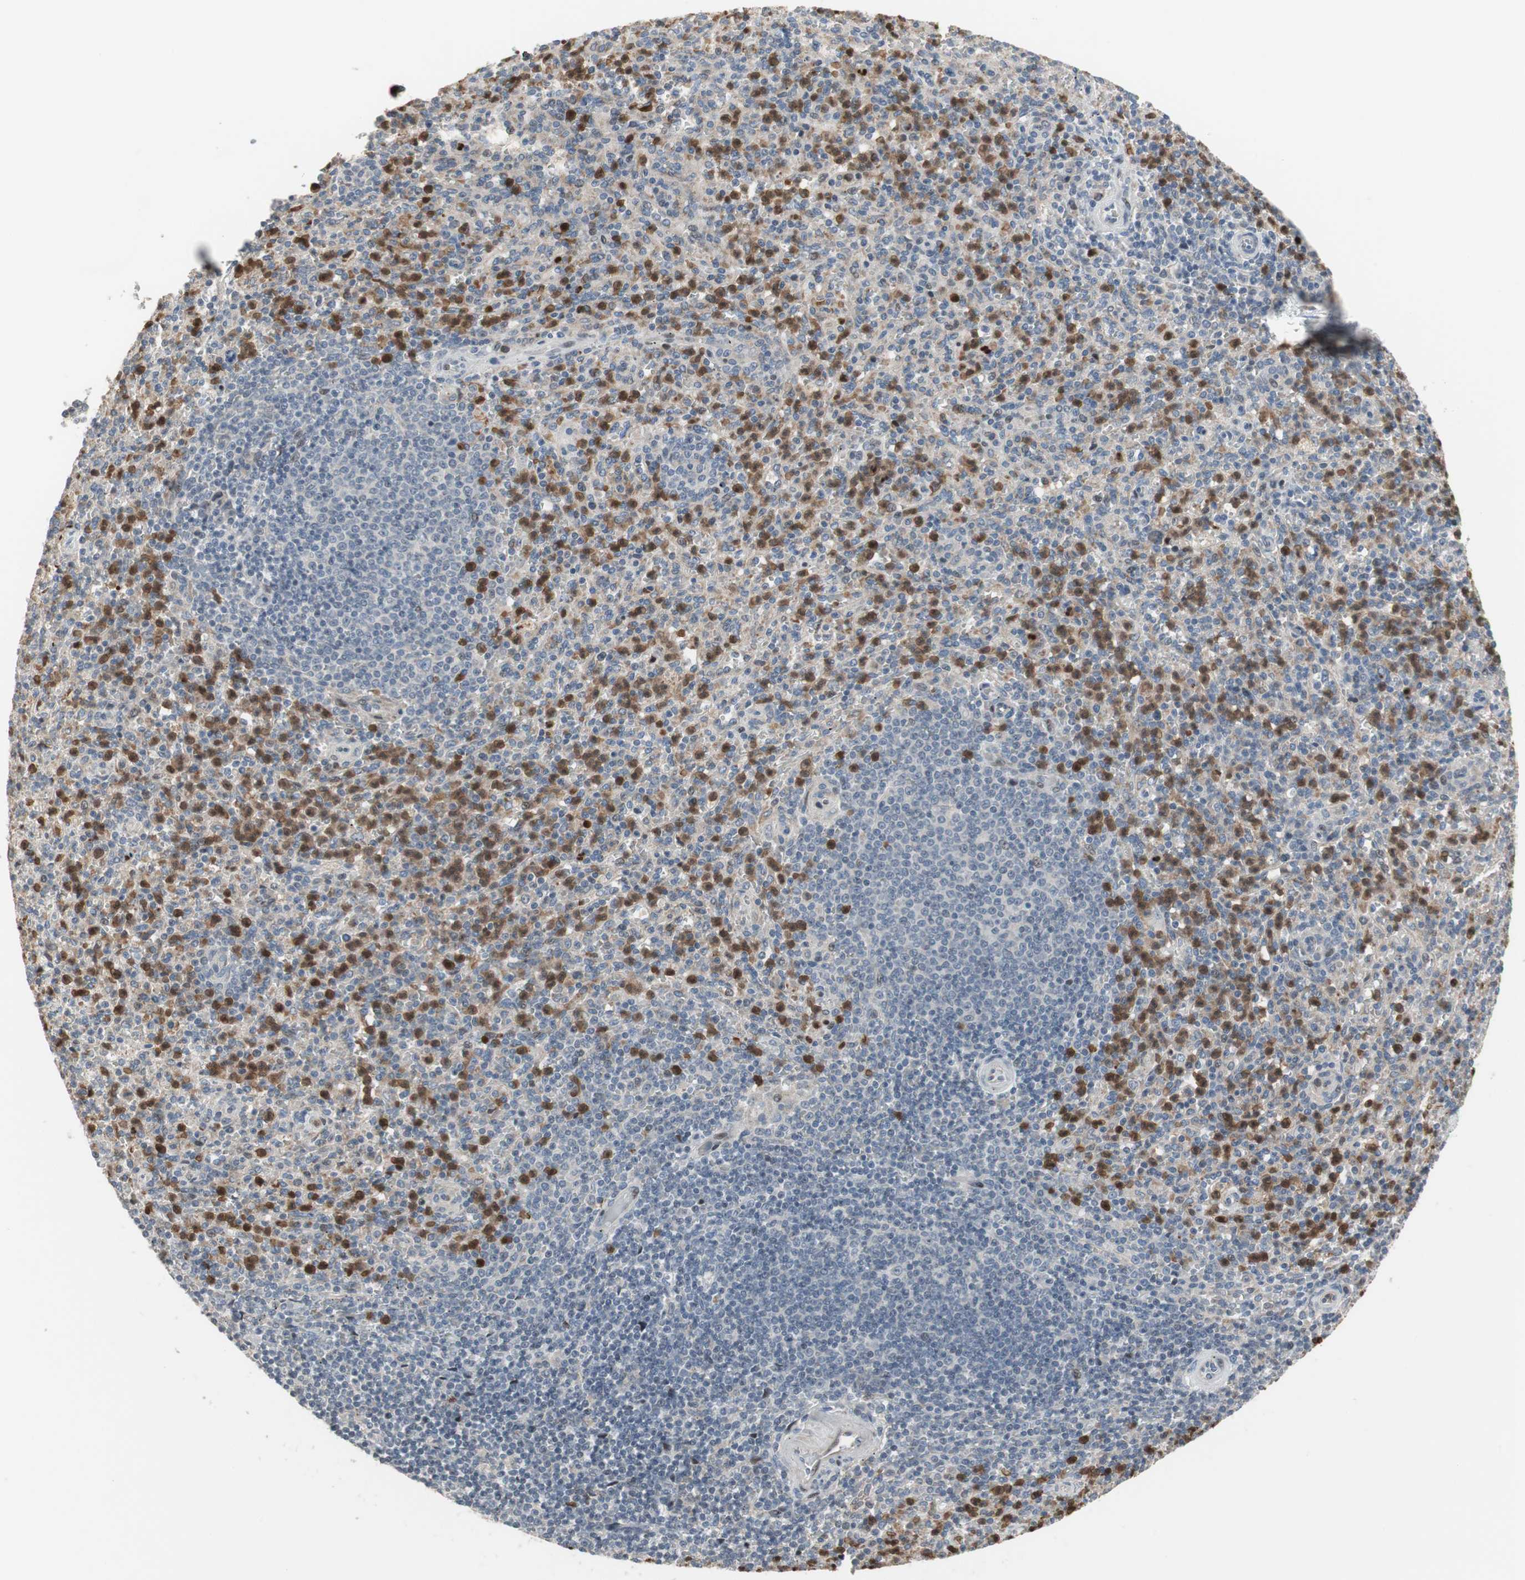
{"staining": {"intensity": "strong", "quantity": "25%-75%", "location": "nuclear"}, "tissue": "spleen", "cell_type": "Cells in red pulp", "image_type": "normal", "snomed": [{"axis": "morphology", "description": "Normal tissue, NOS"}, {"axis": "topography", "description": "Spleen"}], "caption": "A histopathology image of human spleen stained for a protein reveals strong nuclear brown staining in cells in red pulp.", "gene": "SNX4", "patient": {"sex": "male", "age": 36}}